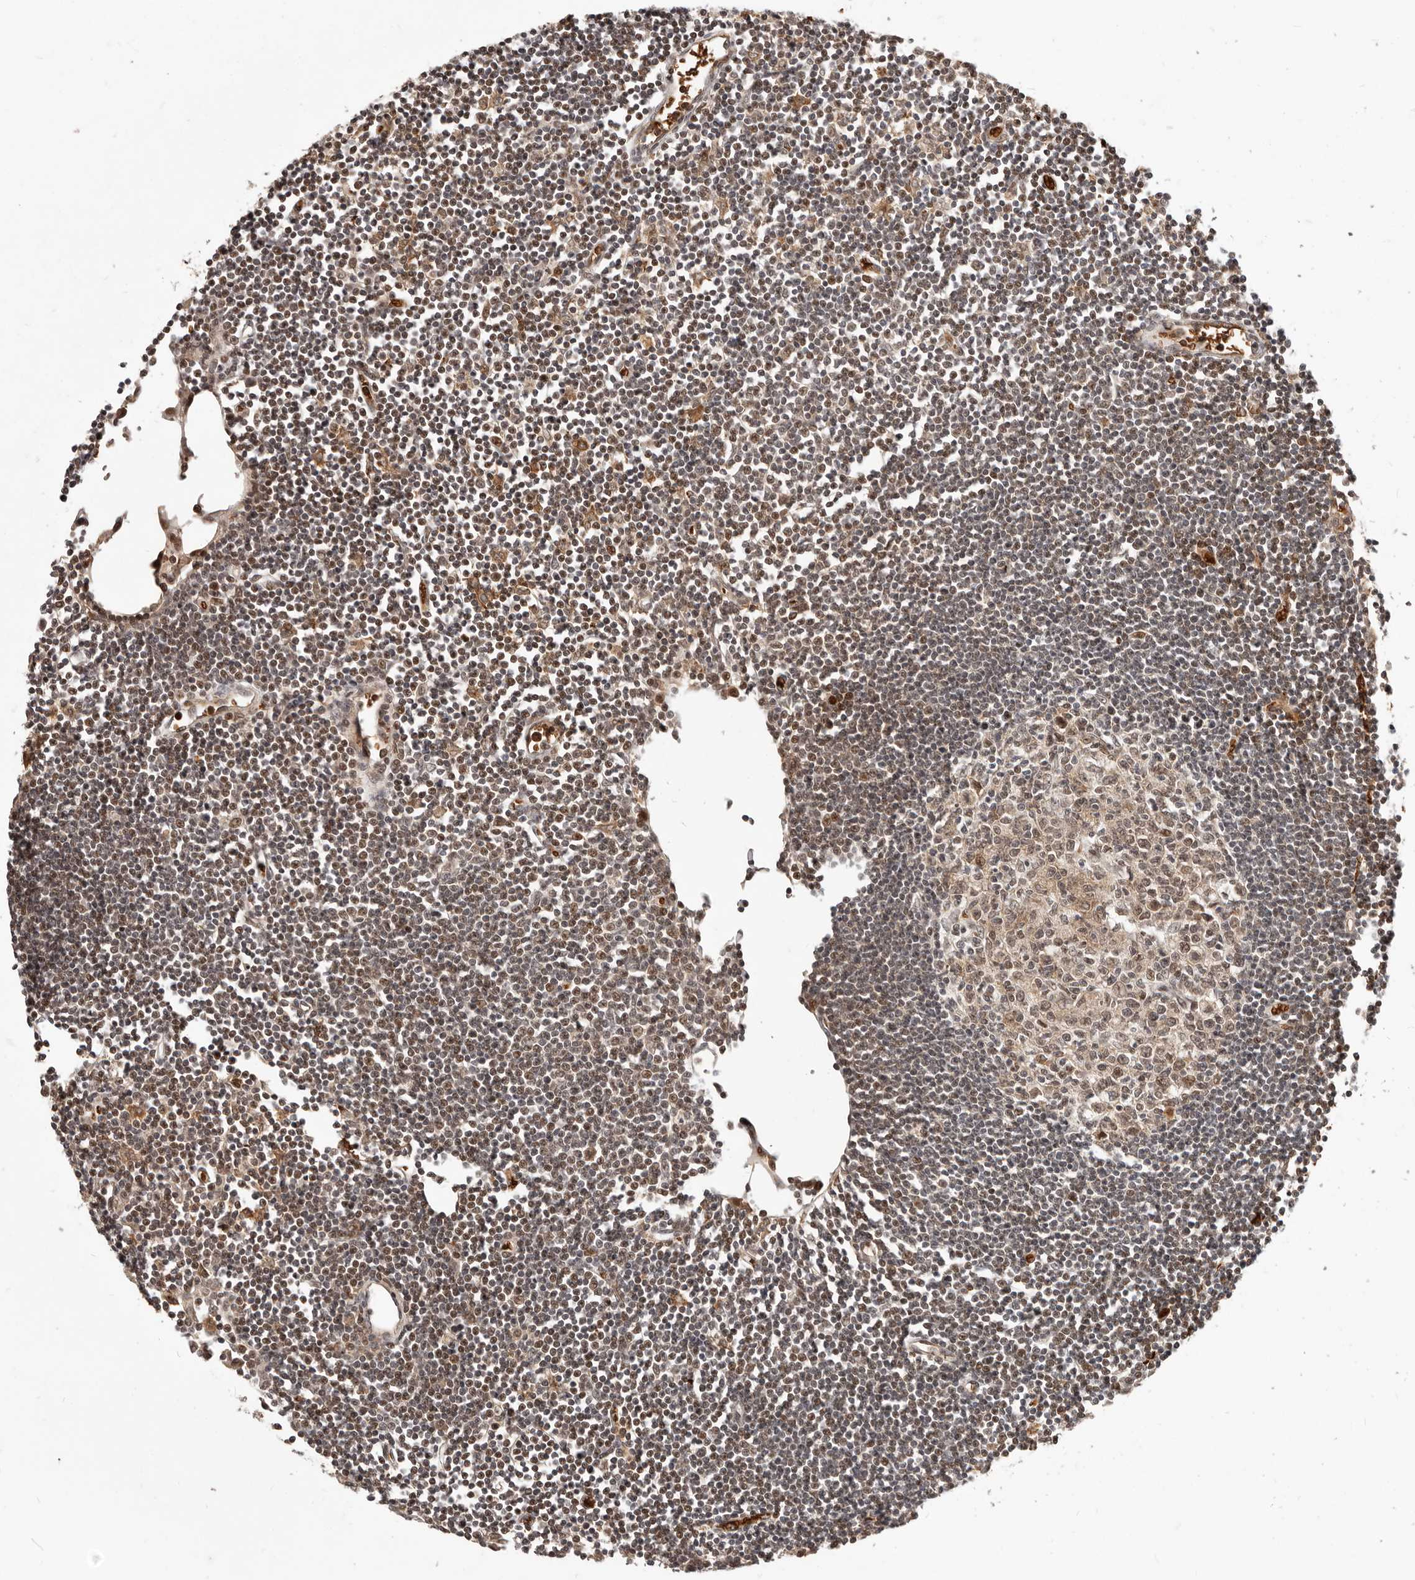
{"staining": {"intensity": "moderate", "quantity": ">75%", "location": "cytoplasmic/membranous,nuclear"}, "tissue": "lymph node", "cell_type": "Germinal center cells", "image_type": "normal", "snomed": [{"axis": "morphology", "description": "Normal tissue, NOS"}, {"axis": "topography", "description": "Lymph node"}], "caption": "Moderate cytoplasmic/membranous,nuclear staining for a protein is seen in approximately >75% of germinal center cells of normal lymph node using immunohistochemistry.", "gene": "NCOA3", "patient": {"sex": "female", "age": 11}}